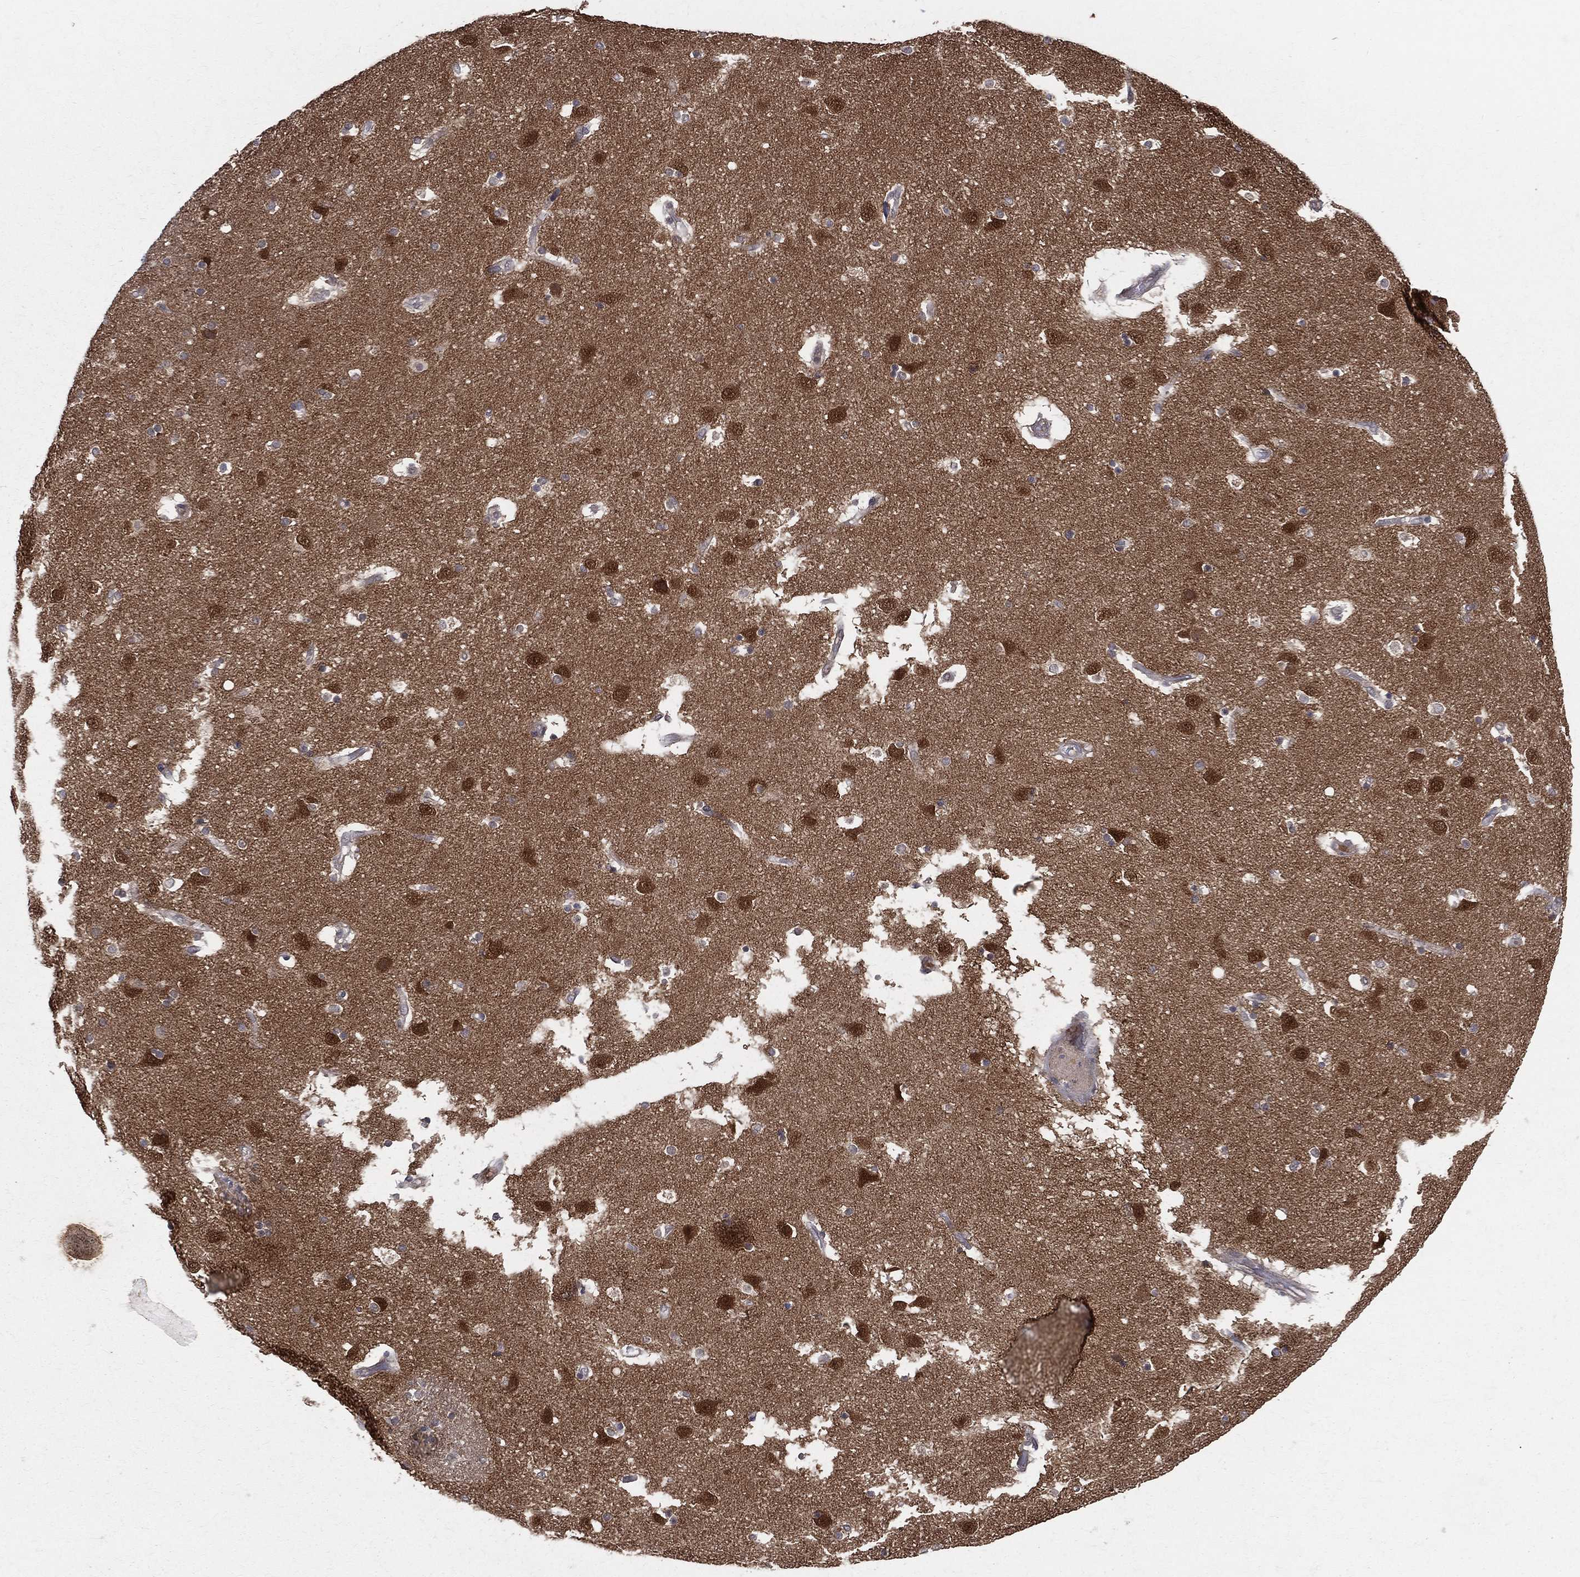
{"staining": {"intensity": "negative", "quantity": "none", "location": "none"}, "tissue": "caudate", "cell_type": "Glial cells", "image_type": "normal", "snomed": [{"axis": "morphology", "description": "Normal tissue, NOS"}, {"axis": "topography", "description": "Lateral ventricle wall"}], "caption": "DAB (3,3'-diaminobenzidine) immunohistochemical staining of normal caudate reveals no significant positivity in glial cells. (DAB (3,3'-diaminobenzidine) immunohistochemistry, high magnification).", "gene": "DLG4", "patient": {"sex": "male", "age": 51}}